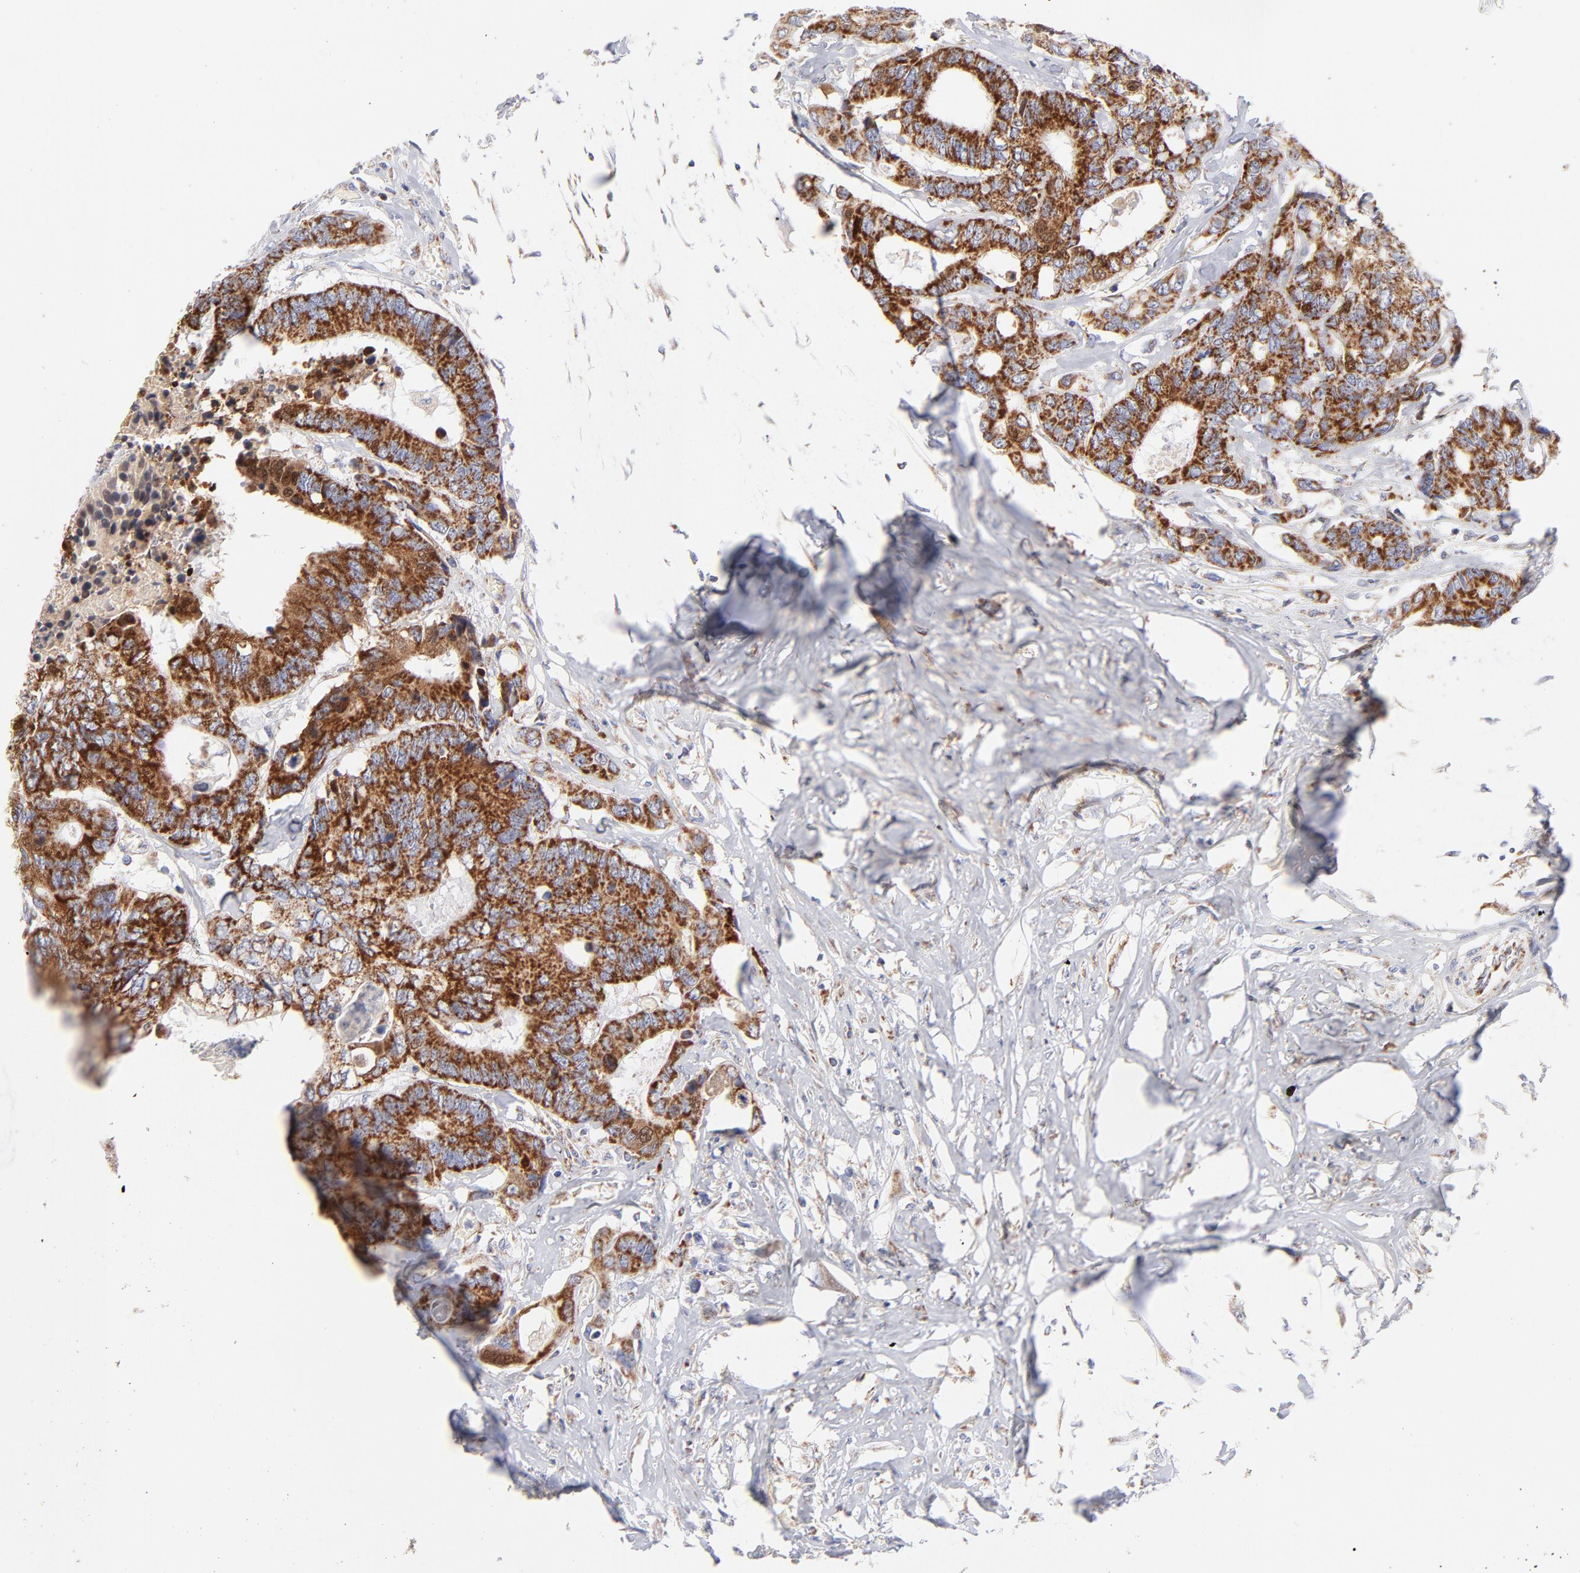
{"staining": {"intensity": "moderate", "quantity": ">75%", "location": "cytoplasmic/membranous"}, "tissue": "colorectal cancer", "cell_type": "Tumor cells", "image_type": "cancer", "snomed": [{"axis": "morphology", "description": "Adenocarcinoma, NOS"}, {"axis": "topography", "description": "Rectum"}], "caption": "Adenocarcinoma (colorectal) stained with immunohistochemistry (IHC) displays moderate cytoplasmic/membranous positivity in about >75% of tumor cells.", "gene": "TIMM8A", "patient": {"sex": "male", "age": 55}}